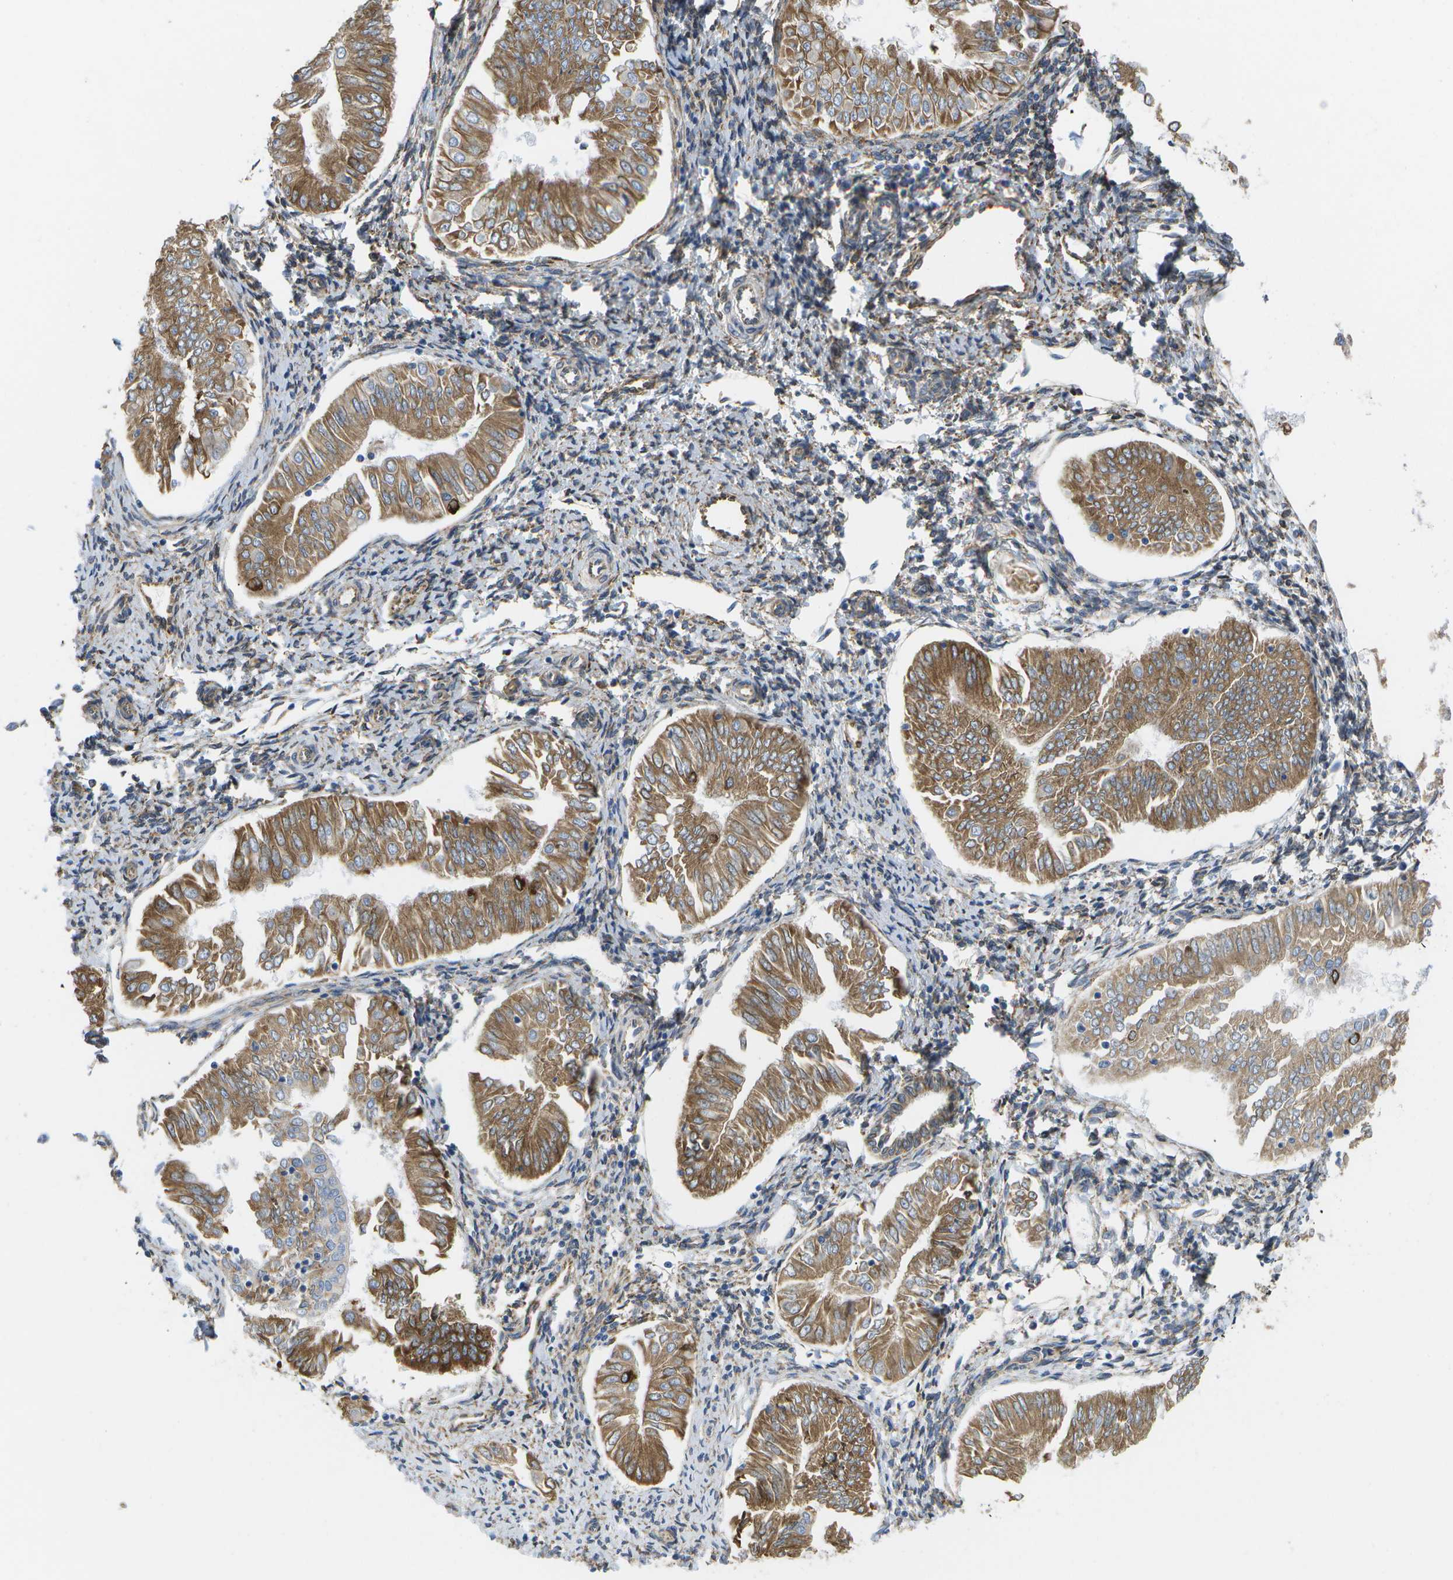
{"staining": {"intensity": "moderate", "quantity": ">75%", "location": "cytoplasmic/membranous"}, "tissue": "endometrial cancer", "cell_type": "Tumor cells", "image_type": "cancer", "snomed": [{"axis": "morphology", "description": "Adenocarcinoma, NOS"}, {"axis": "topography", "description": "Endometrium"}], "caption": "IHC of human endometrial cancer shows medium levels of moderate cytoplasmic/membranous expression in about >75% of tumor cells.", "gene": "ZDHHC17", "patient": {"sex": "female", "age": 53}}